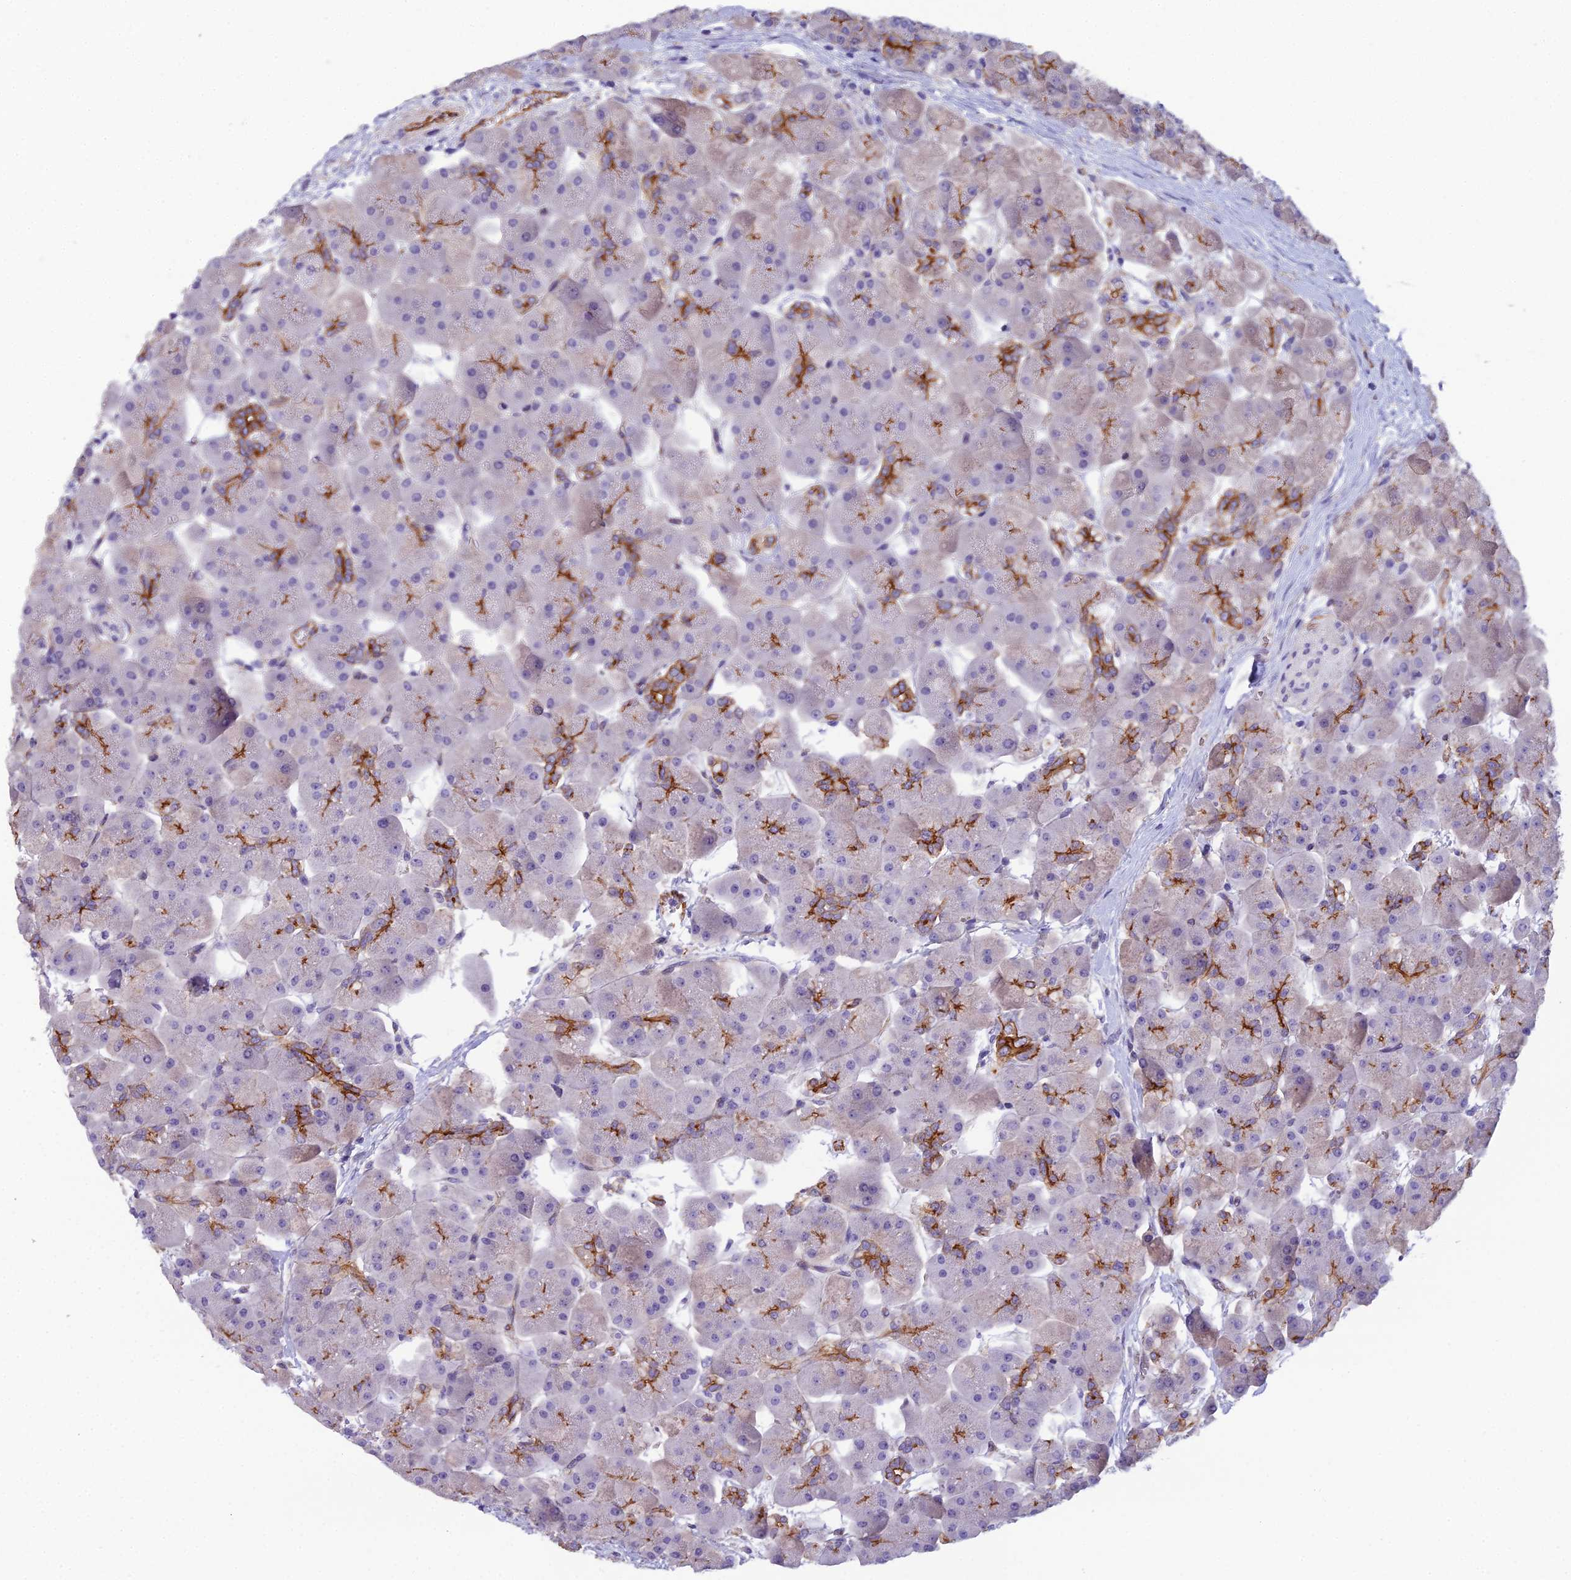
{"staining": {"intensity": "moderate", "quantity": "25%-75%", "location": "cytoplasmic/membranous"}, "tissue": "pancreas", "cell_type": "Exocrine glandular cells", "image_type": "normal", "snomed": [{"axis": "morphology", "description": "Normal tissue, NOS"}, {"axis": "topography", "description": "Pancreas"}], "caption": "This image reveals IHC staining of unremarkable human pancreas, with medium moderate cytoplasmic/membranous staining in approximately 25%-75% of exocrine glandular cells.", "gene": "CFAP47", "patient": {"sex": "male", "age": 66}}